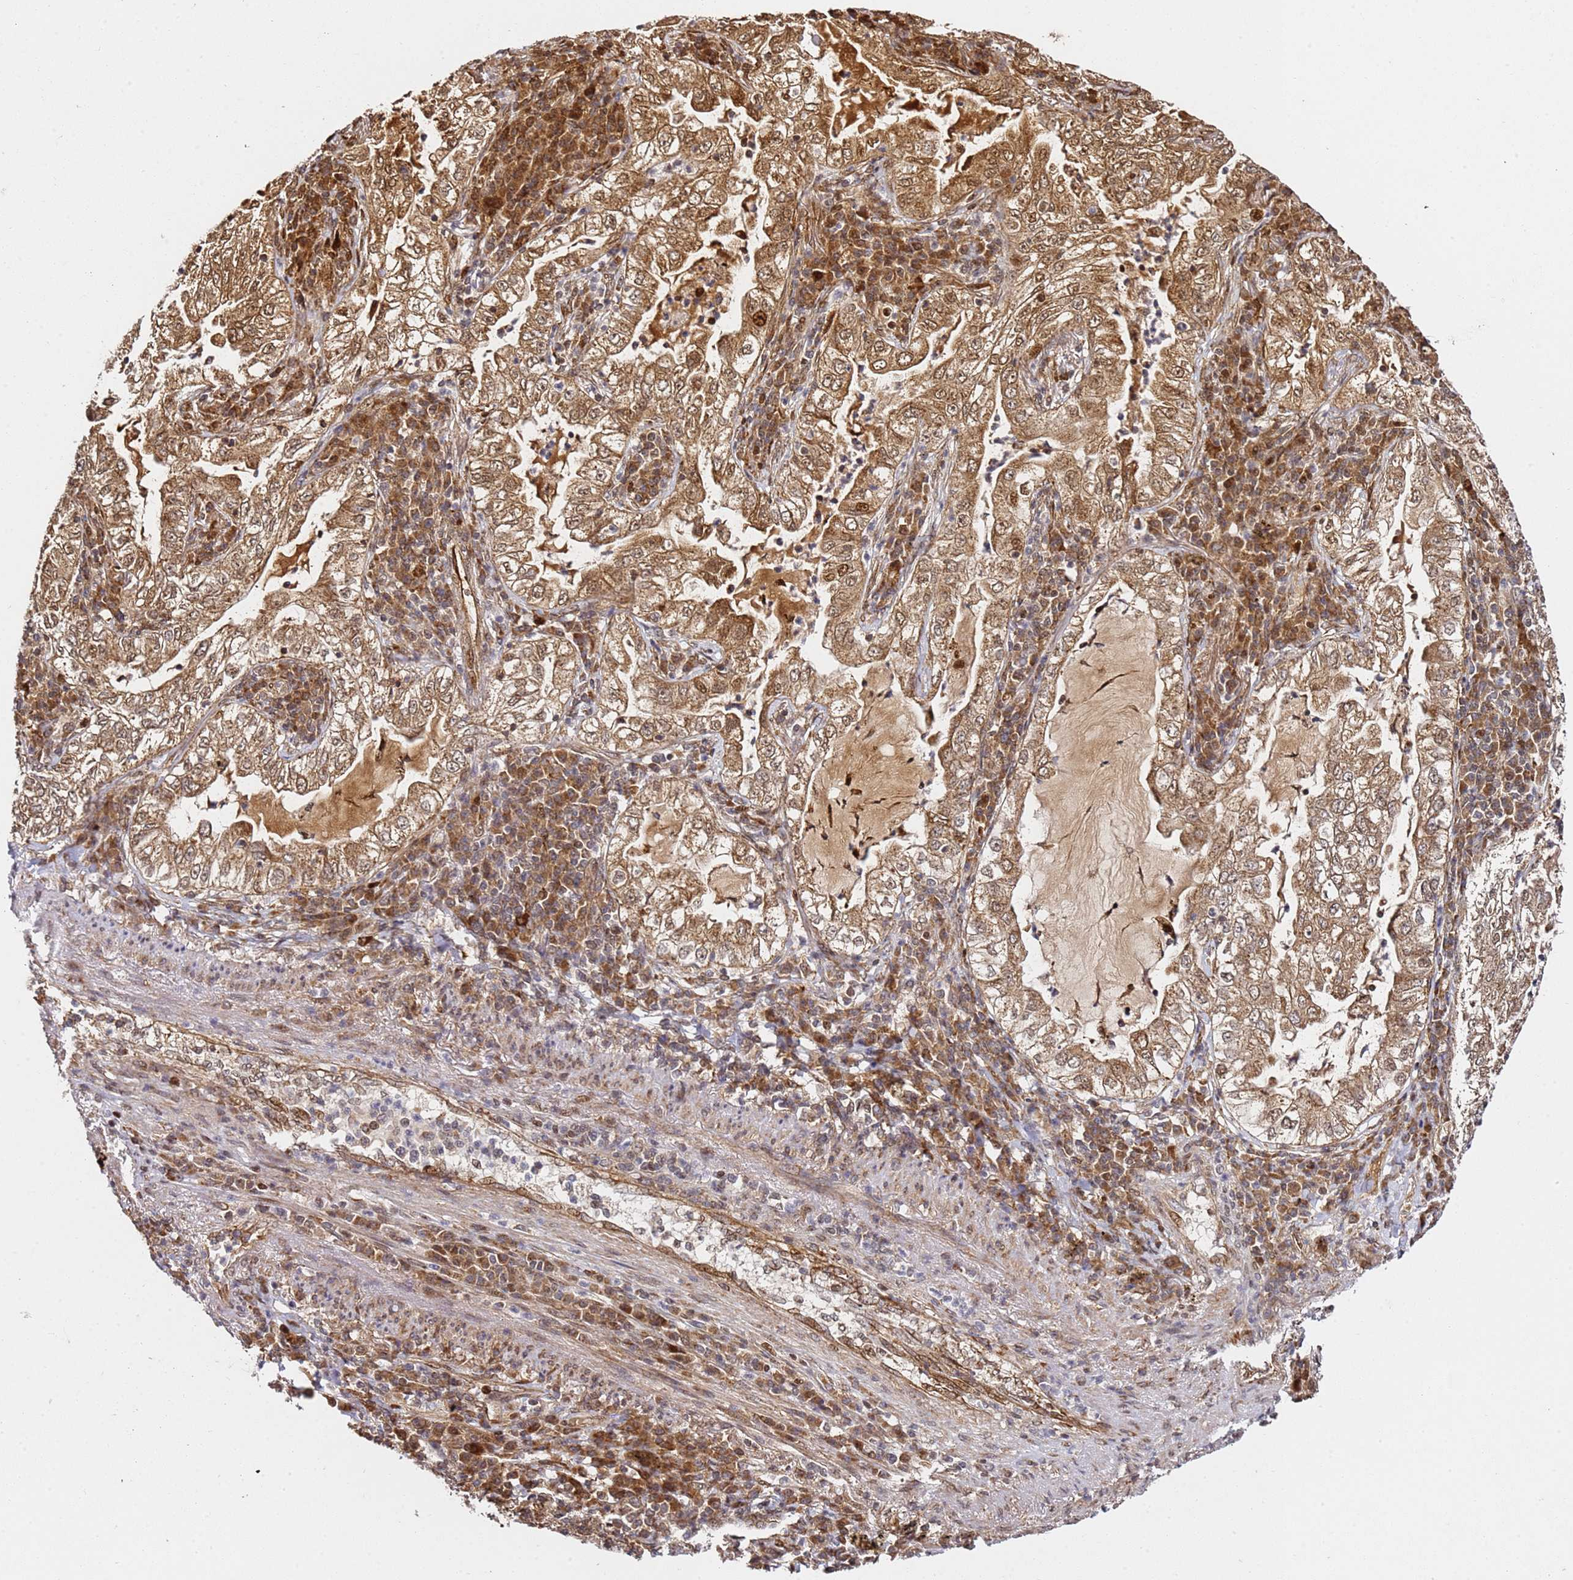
{"staining": {"intensity": "moderate", "quantity": ">75%", "location": "cytoplasmic/membranous,nuclear"}, "tissue": "lung cancer", "cell_type": "Tumor cells", "image_type": "cancer", "snomed": [{"axis": "morphology", "description": "Adenocarcinoma, NOS"}, {"axis": "topography", "description": "Lung"}], "caption": "Approximately >75% of tumor cells in human lung cancer (adenocarcinoma) reveal moderate cytoplasmic/membranous and nuclear protein staining as visualized by brown immunohistochemical staining.", "gene": "SMOX", "patient": {"sex": "female", "age": 73}}